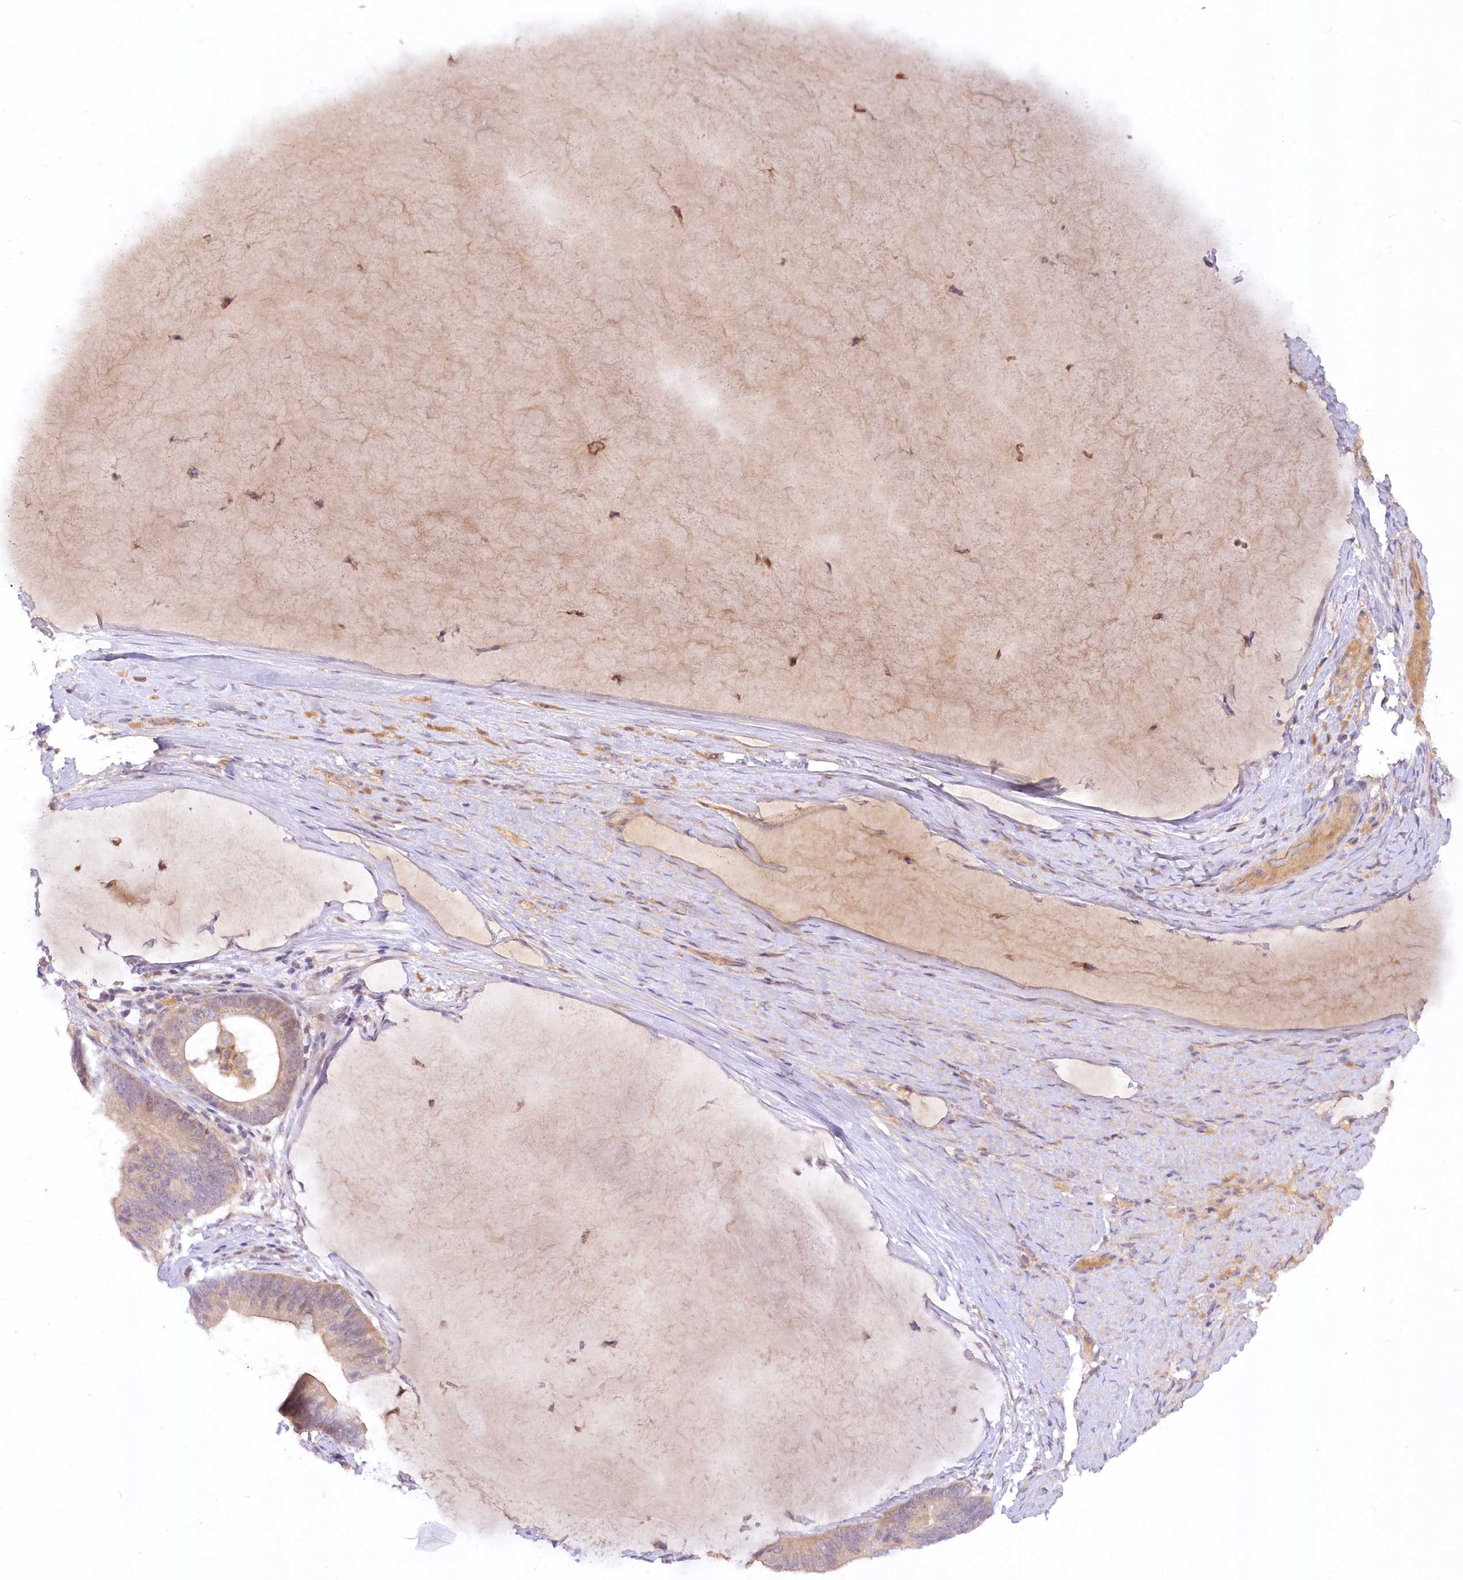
{"staining": {"intensity": "weak", "quantity": ">75%", "location": "cytoplasmic/membranous"}, "tissue": "ovarian cancer", "cell_type": "Tumor cells", "image_type": "cancer", "snomed": [{"axis": "morphology", "description": "Cystadenocarcinoma, mucinous, NOS"}, {"axis": "topography", "description": "Ovary"}], "caption": "Mucinous cystadenocarcinoma (ovarian) stained with IHC demonstrates weak cytoplasmic/membranous expression in about >75% of tumor cells.", "gene": "EFHC2", "patient": {"sex": "female", "age": 61}}